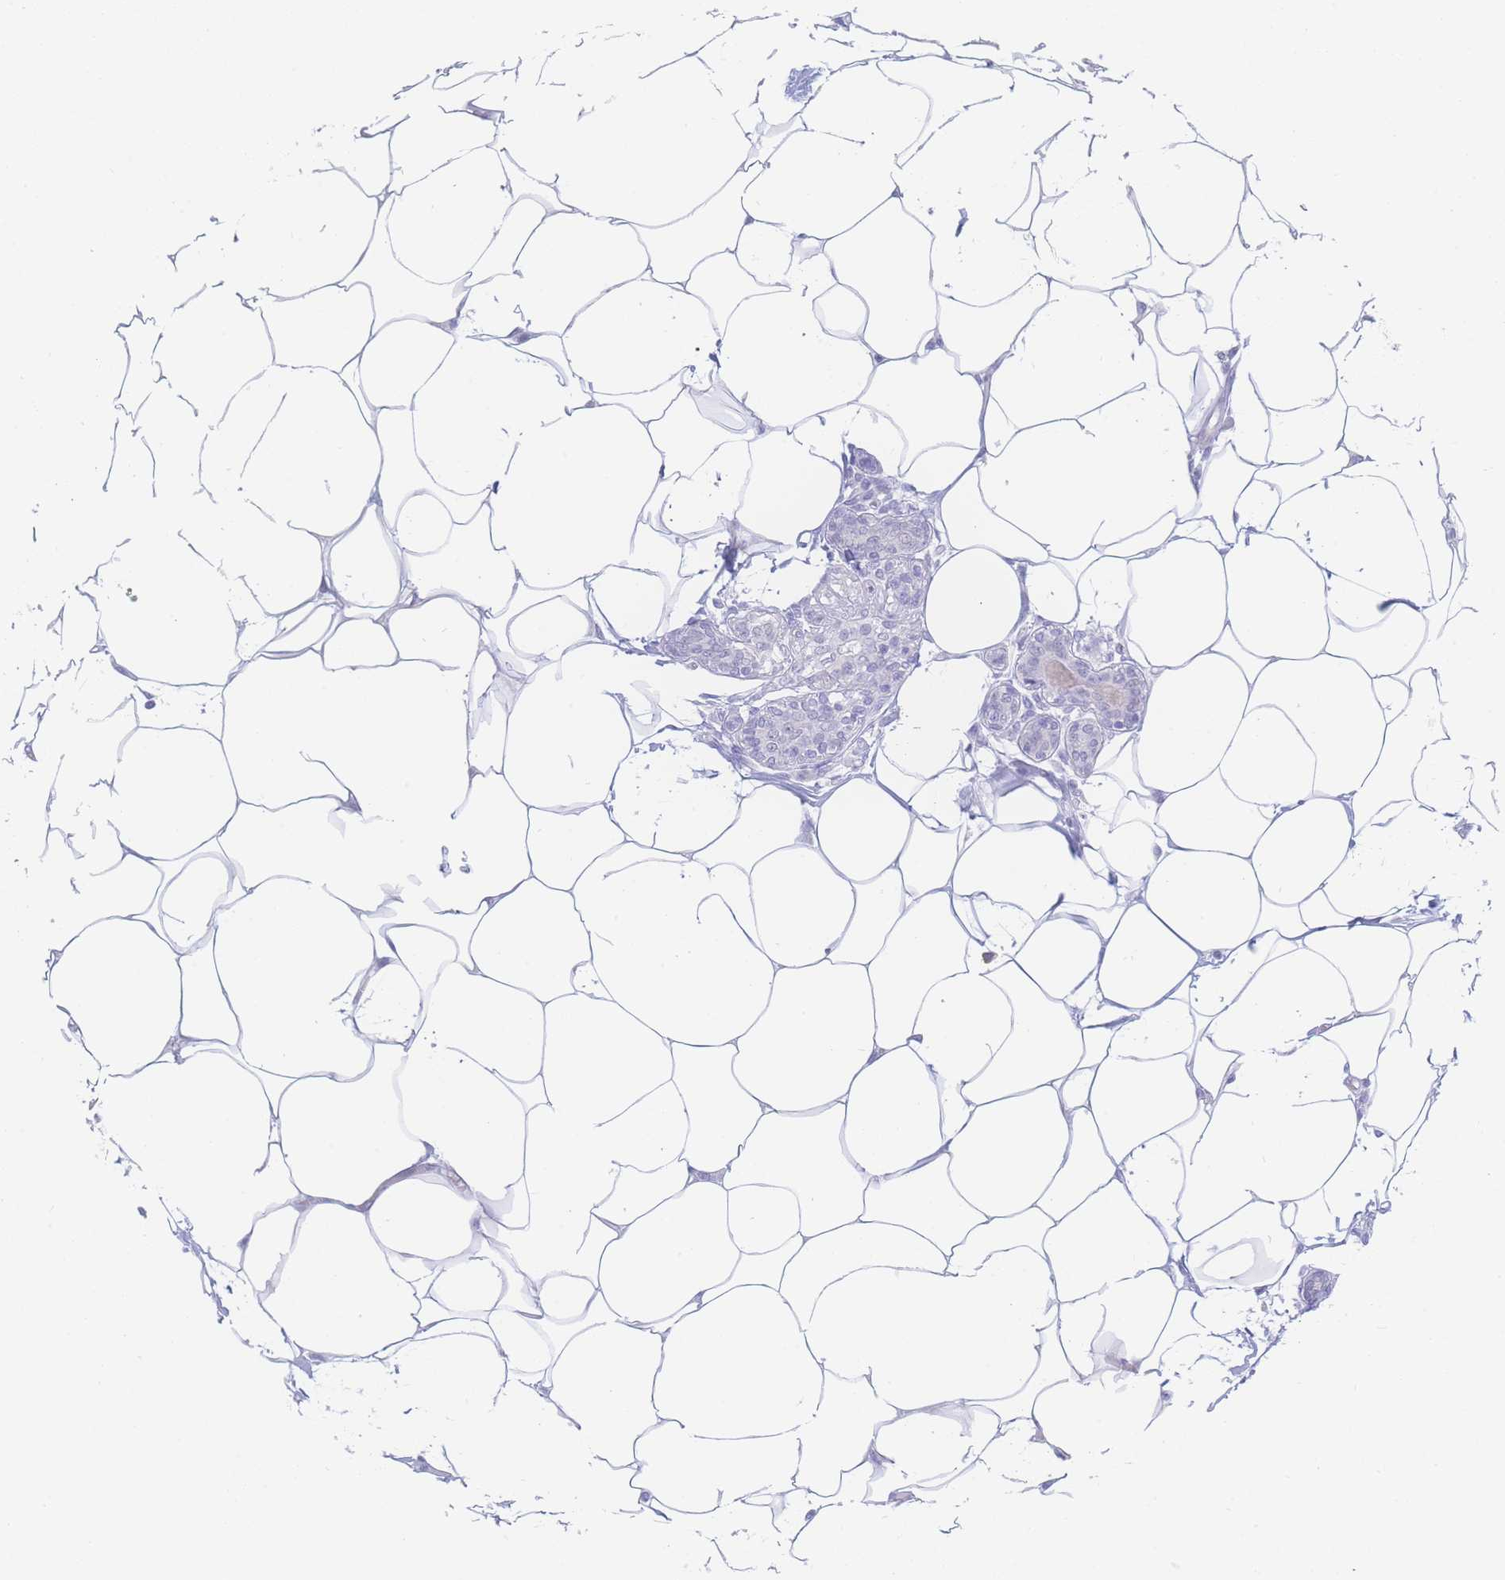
{"staining": {"intensity": "negative", "quantity": "none", "location": "none"}, "tissue": "breast cancer", "cell_type": "Tumor cells", "image_type": "cancer", "snomed": [{"axis": "morphology", "description": "Lobular carcinoma"}, {"axis": "topography", "description": "Breast"}], "caption": "This micrograph is of breast lobular carcinoma stained with immunohistochemistry (IHC) to label a protein in brown with the nuclei are counter-stained blue. There is no positivity in tumor cells. (DAB (3,3'-diaminobenzidine) immunohistochemistry (IHC) visualized using brightfield microscopy, high magnification).", "gene": "PRSS22", "patient": {"sex": "female", "age": 59}}